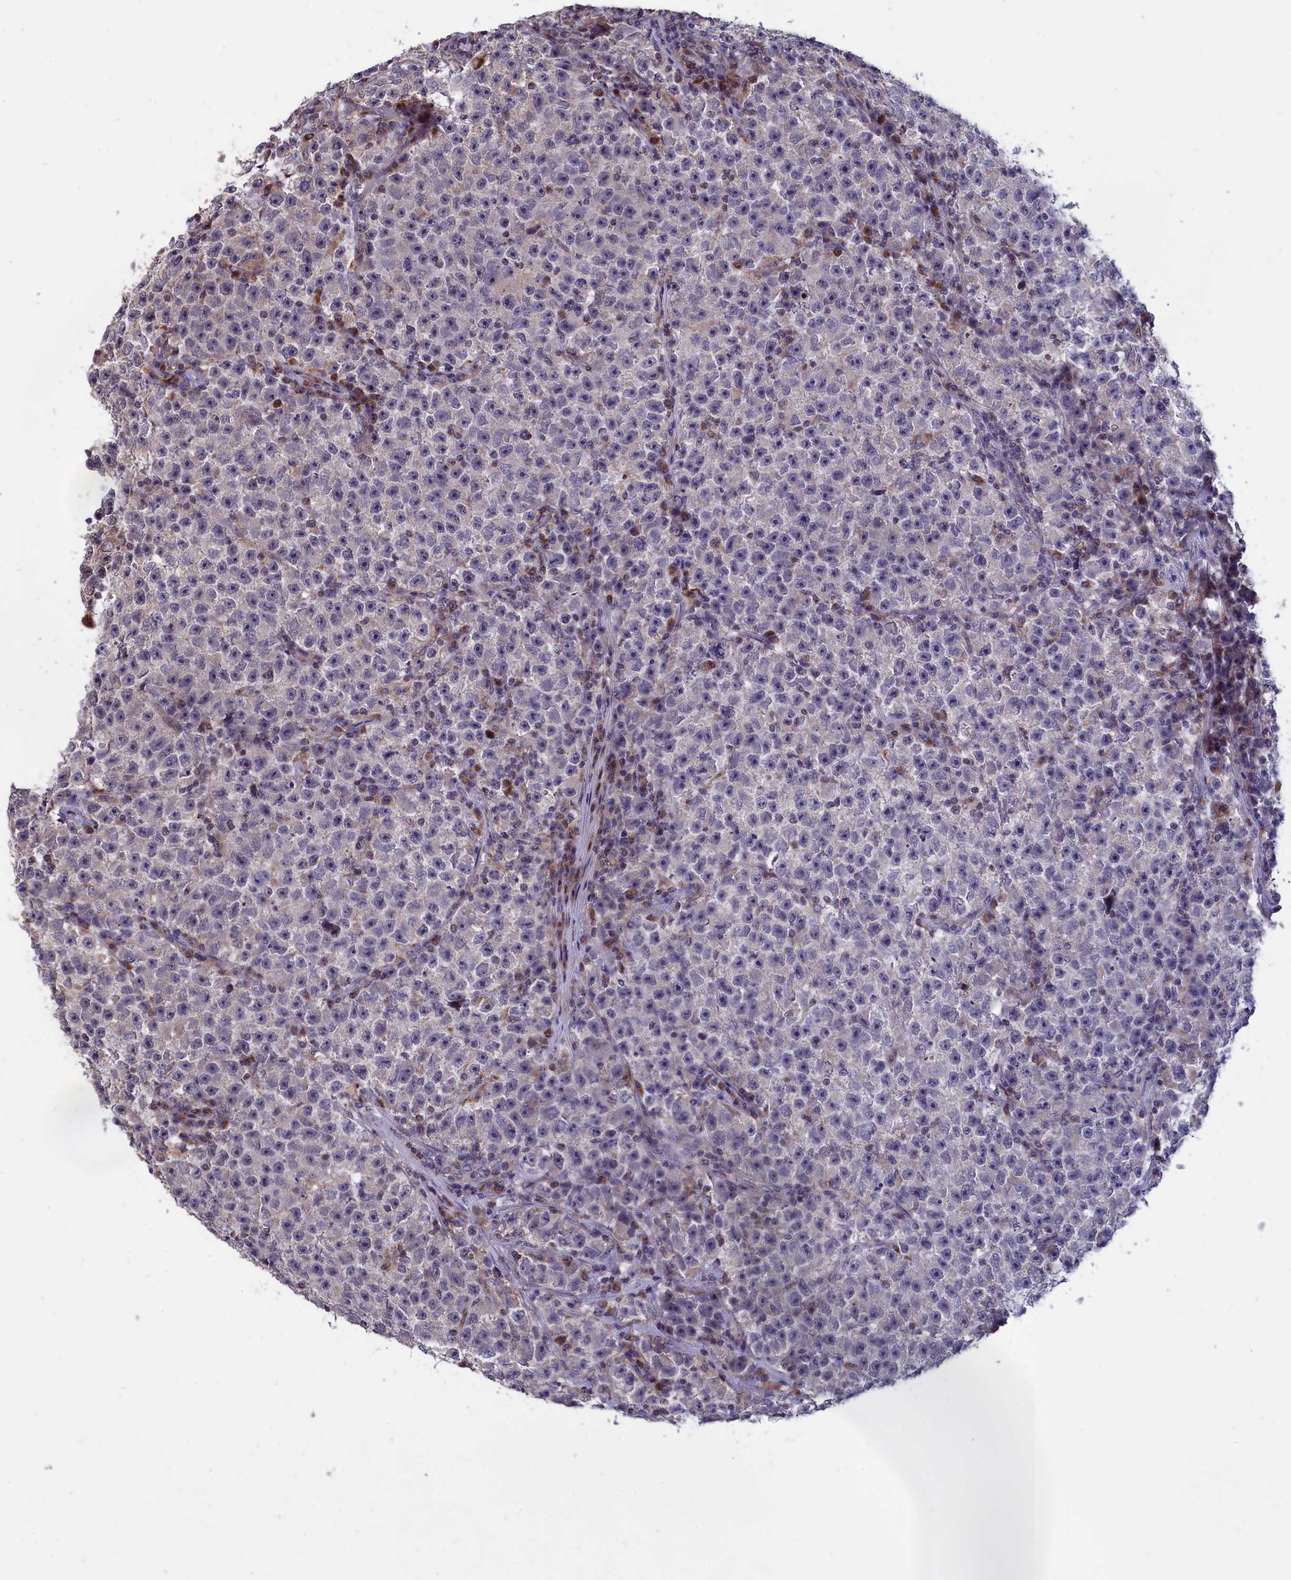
{"staining": {"intensity": "moderate", "quantity": "<25%", "location": "cytoplasmic/membranous"}, "tissue": "testis cancer", "cell_type": "Tumor cells", "image_type": "cancer", "snomed": [{"axis": "morphology", "description": "Seminoma, NOS"}, {"axis": "topography", "description": "Testis"}], "caption": "Testis seminoma stained with IHC demonstrates moderate cytoplasmic/membranous positivity in about <25% of tumor cells.", "gene": "EPB41L4B", "patient": {"sex": "male", "age": 22}}